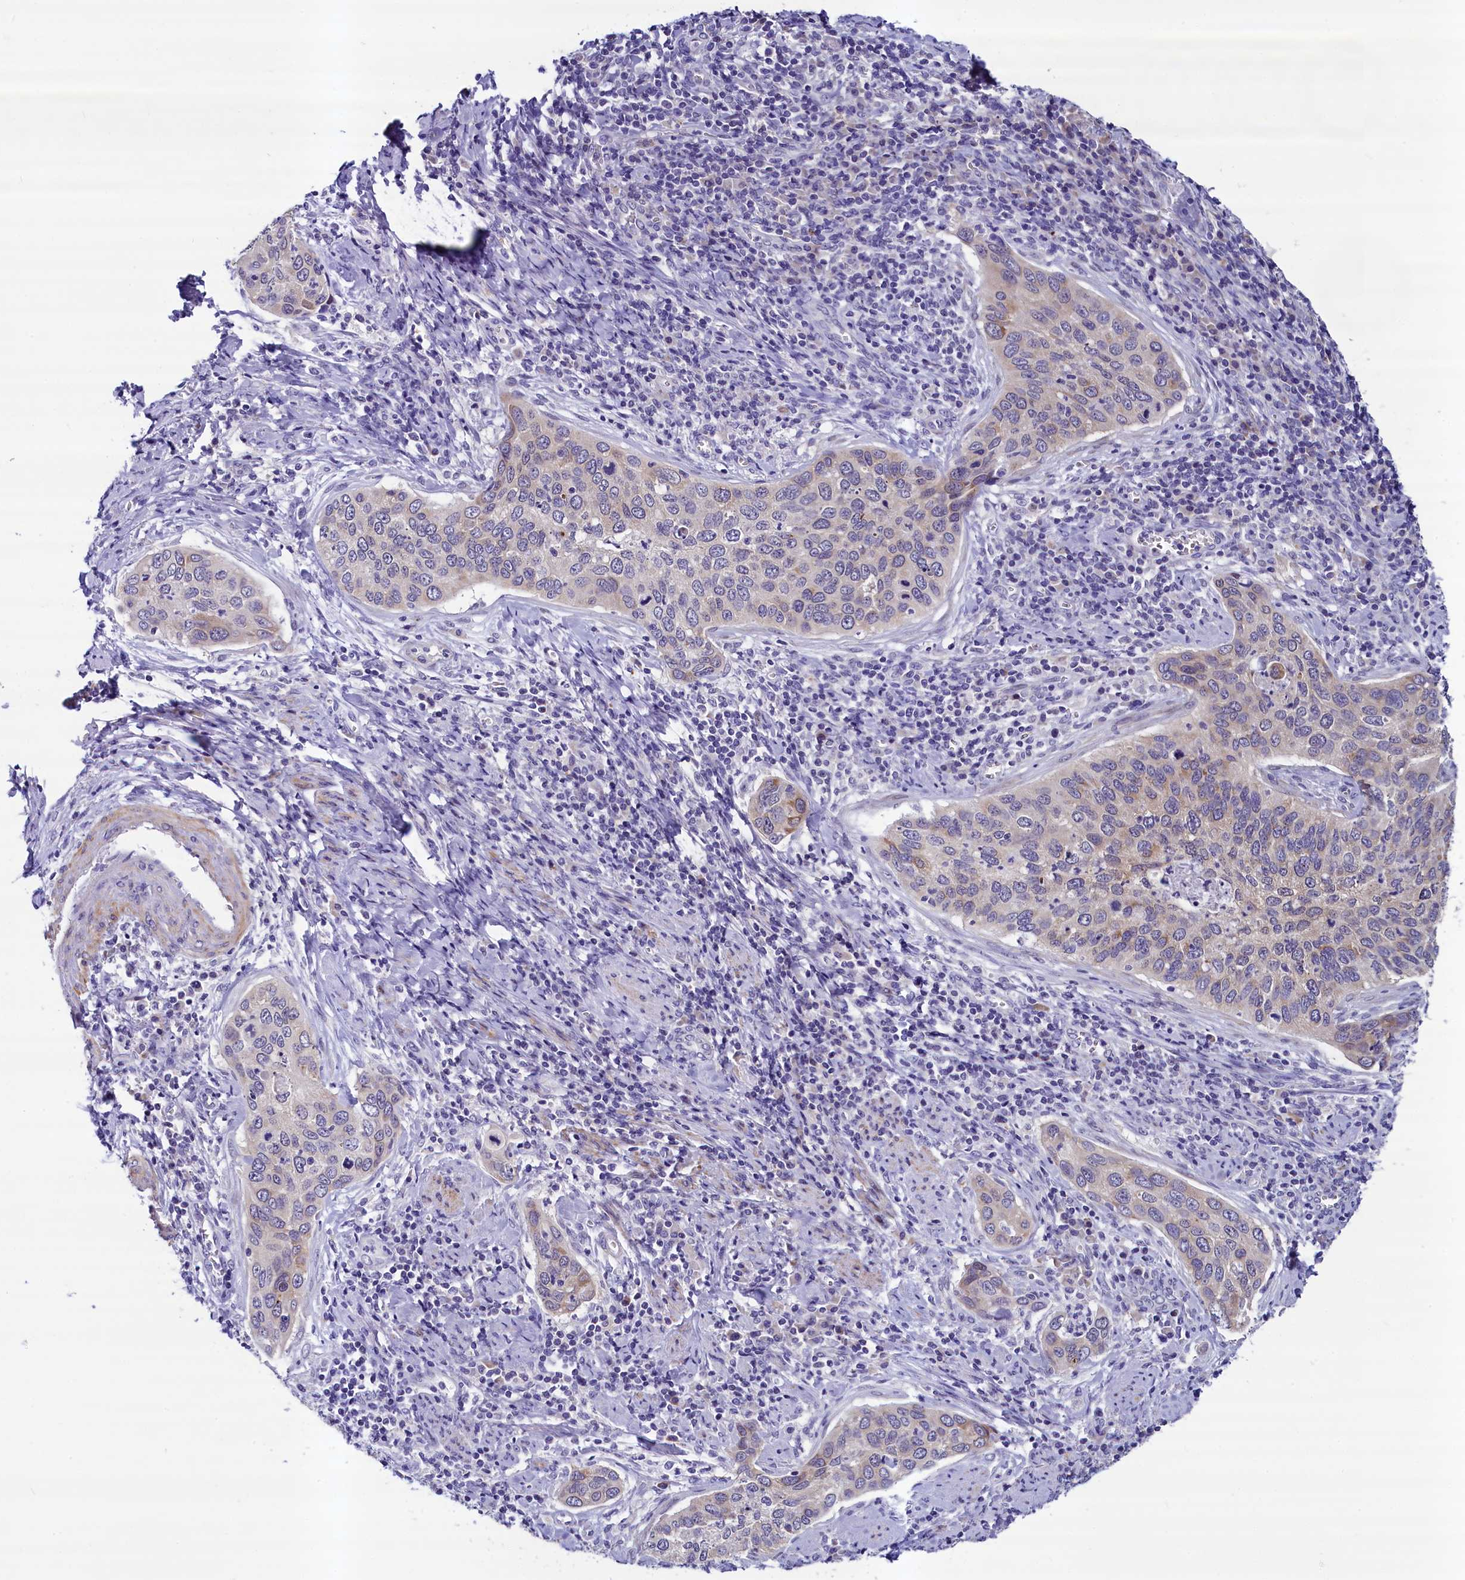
{"staining": {"intensity": "weak", "quantity": "<25%", "location": "cytoplasmic/membranous"}, "tissue": "cervical cancer", "cell_type": "Tumor cells", "image_type": "cancer", "snomed": [{"axis": "morphology", "description": "Squamous cell carcinoma, NOS"}, {"axis": "topography", "description": "Cervix"}], "caption": "Tumor cells show no significant protein staining in cervical squamous cell carcinoma.", "gene": "SCD5", "patient": {"sex": "female", "age": 53}}